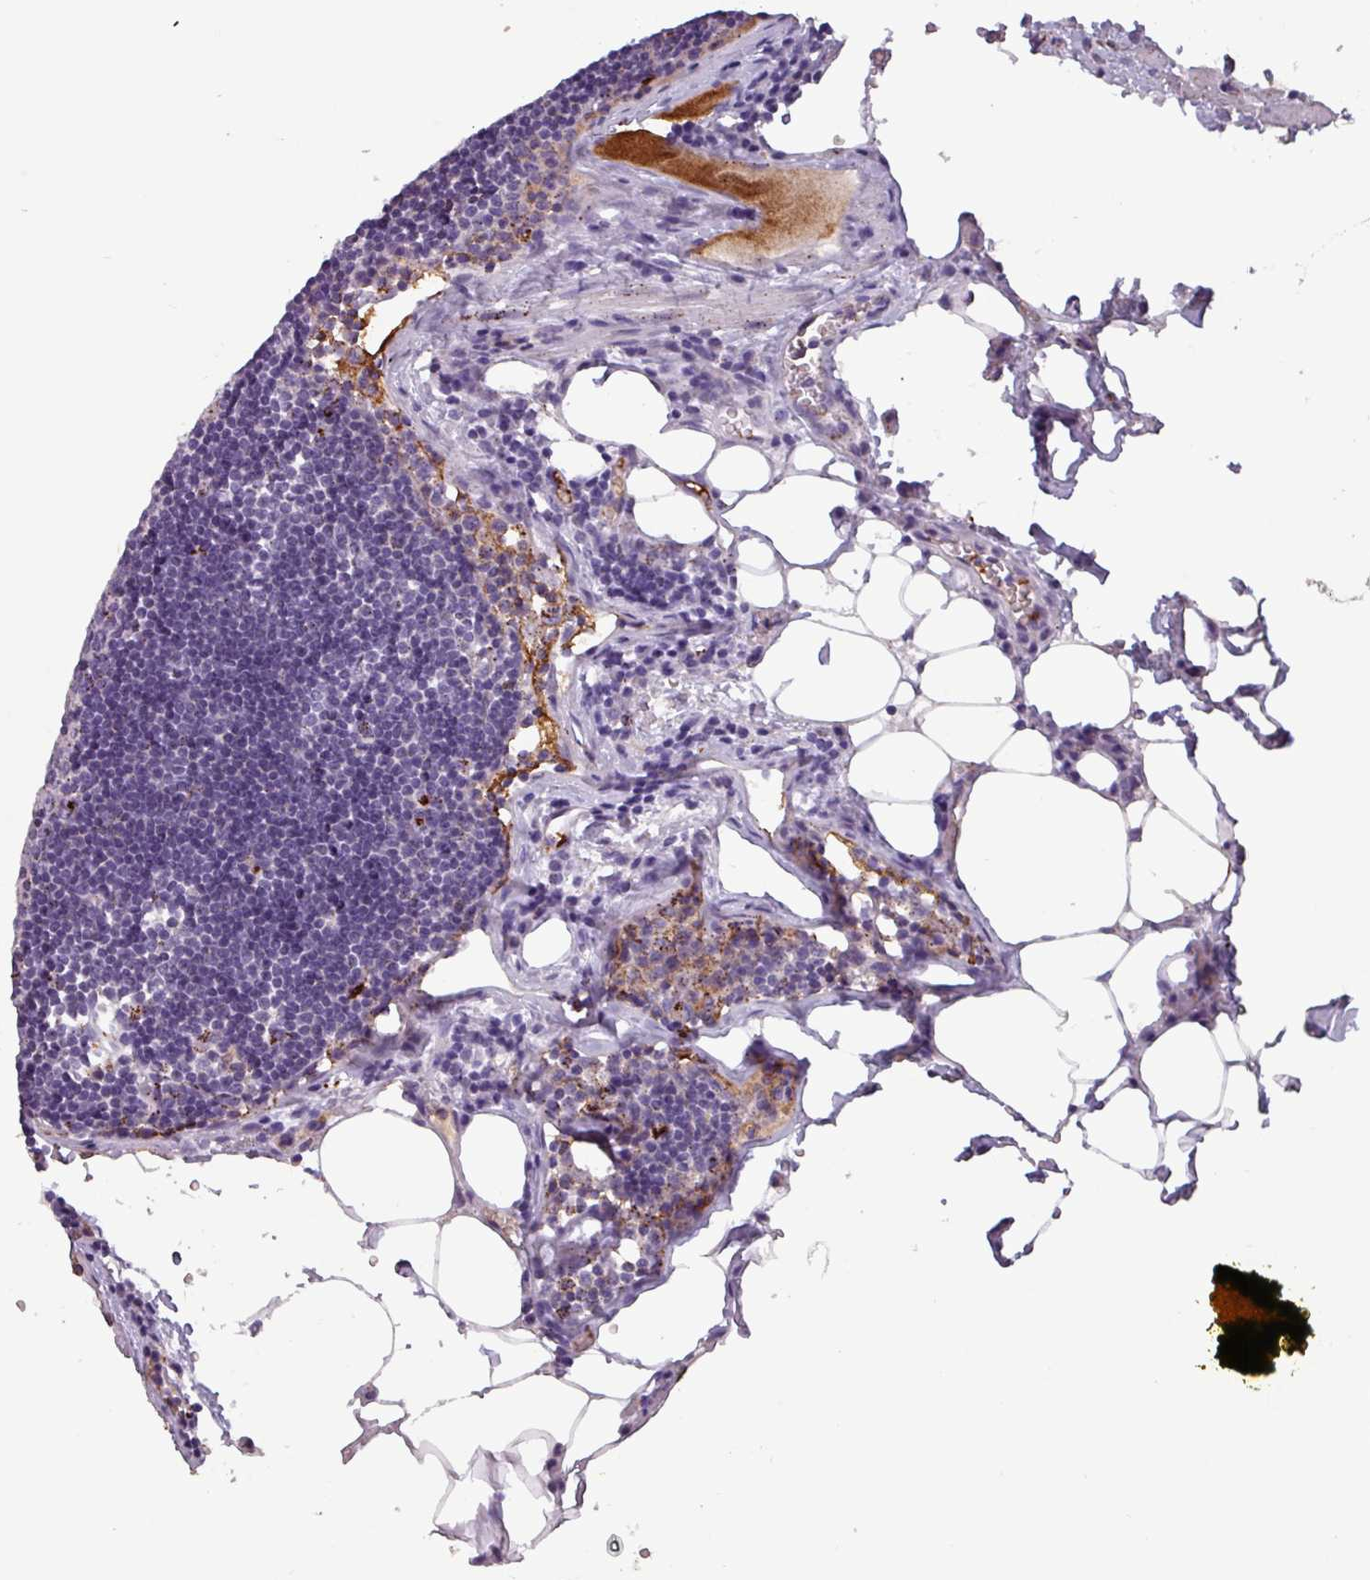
{"staining": {"intensity": "negative", "quantity": "none", "location": "none"}, "tissue": "lymph node", "cell_type": "Germinal center cells", "image_type": "normal", "snomed": [{"axis": "morphology", "description": "Normal tissue, NOS"}, {"axis": "topography", "description": "Lymph node"}], "caption": "DAB (3,3'-diaminobenzidine) immunohistochemical staining of normal human lymph node exhibits no significant positivity in germinal center cells. (DAB (3,3'-diaminobenzidine) IHC, high magnification).", "gene": "PLIN2", "patient": {"sex": "male", "age": 62}}